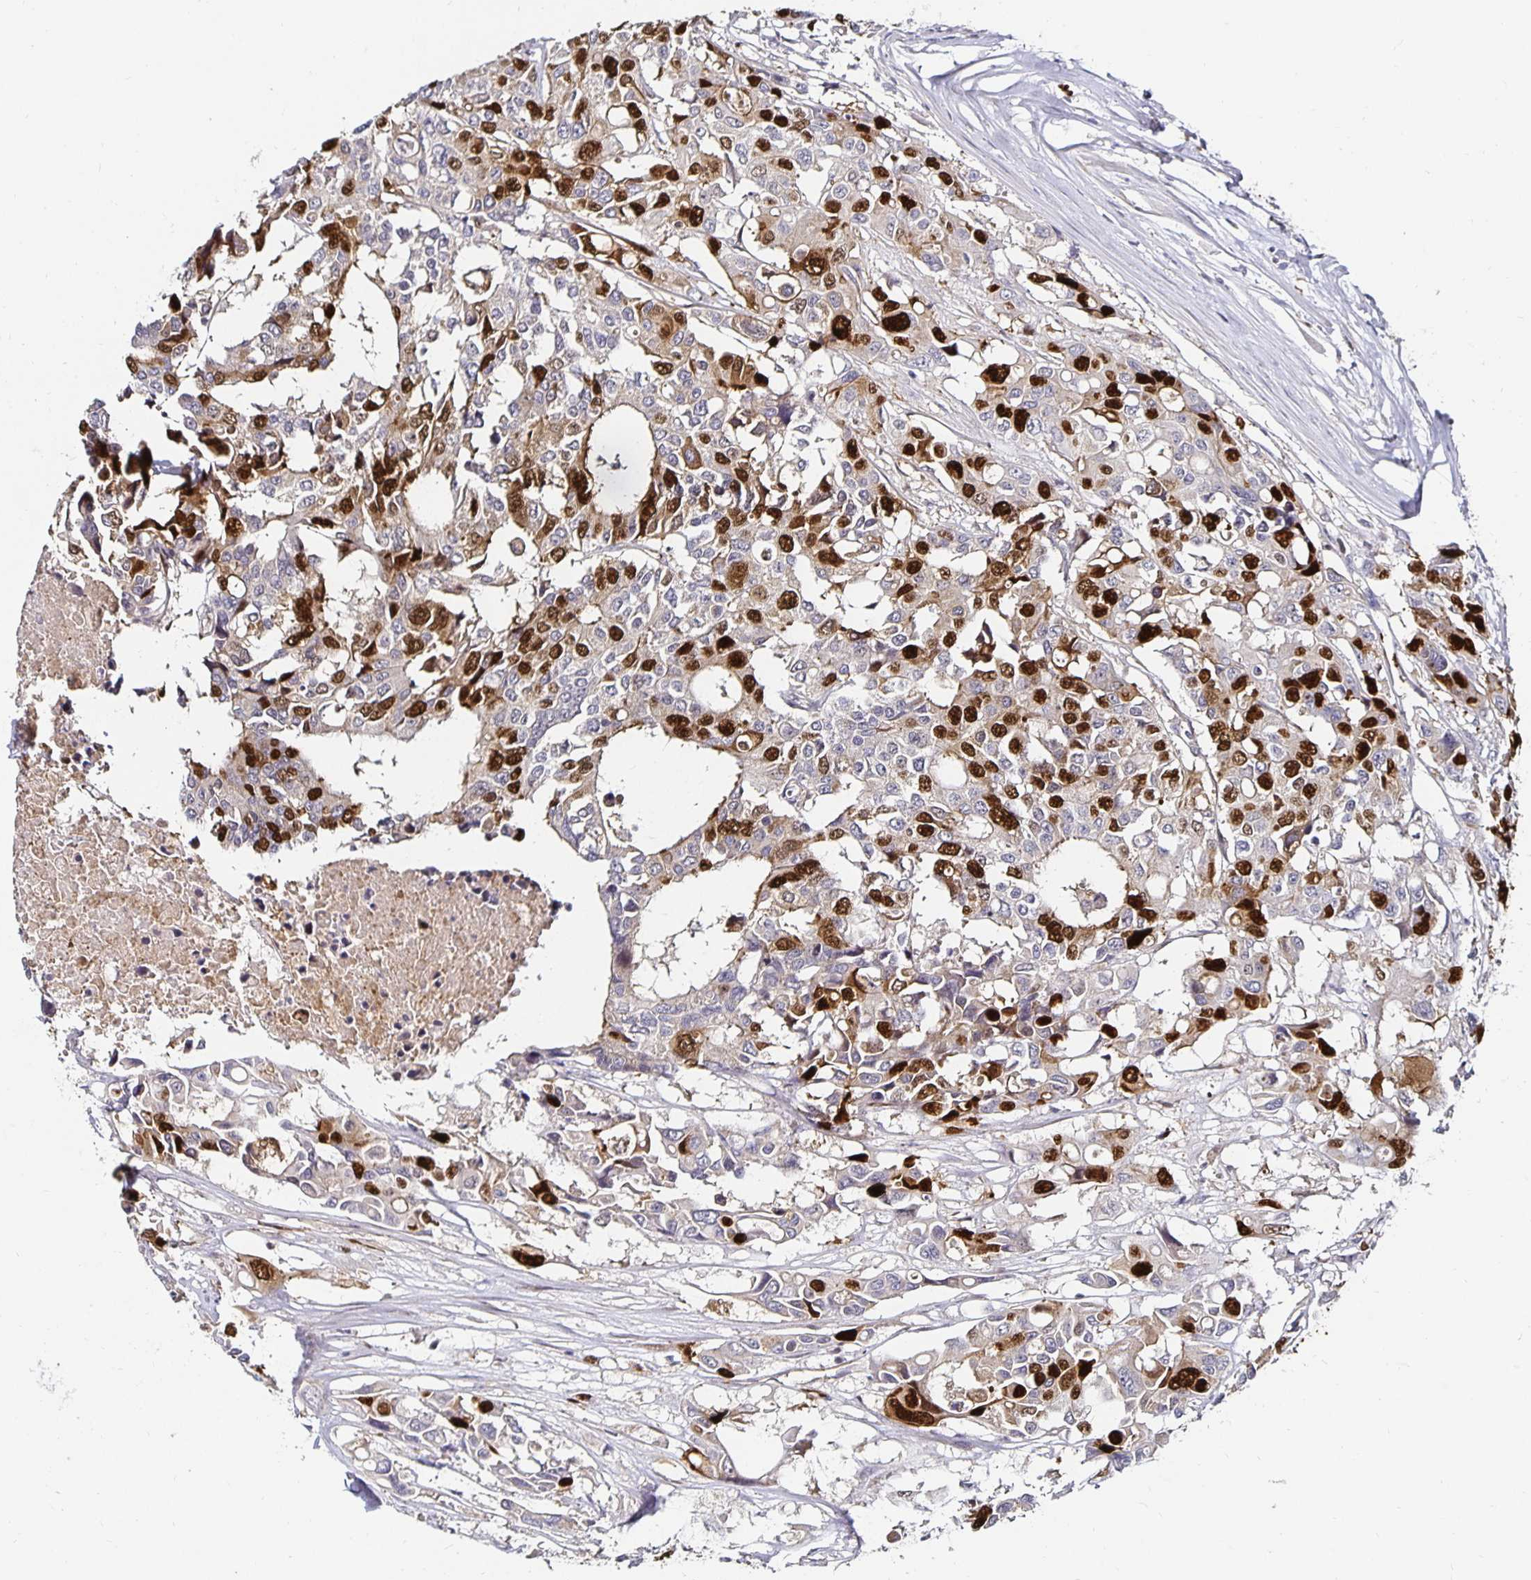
{"staining": {"intensity": "strong", "quantity": "25%-75%", "location": "nuclear"}, "tissue": "colorectal cancer", "cell_type": "Tumor cells", "image_type": "cancer", "snomed": [{"axis": "morphology", "description": "Adenocarcinoma, NOS"}, {"axis": "topography", "description": "Colon"}], "caption": "This photomicrograph reveals colorectal cancer (adenocarcinoma) stained with IHC to label a protein in brown. The nuclear of tumor cells show strong positivity for the protein. Nuclei are counter-stained blue.", "gene": "ANLN", "patient": {"sex": "male", "age": 77}}